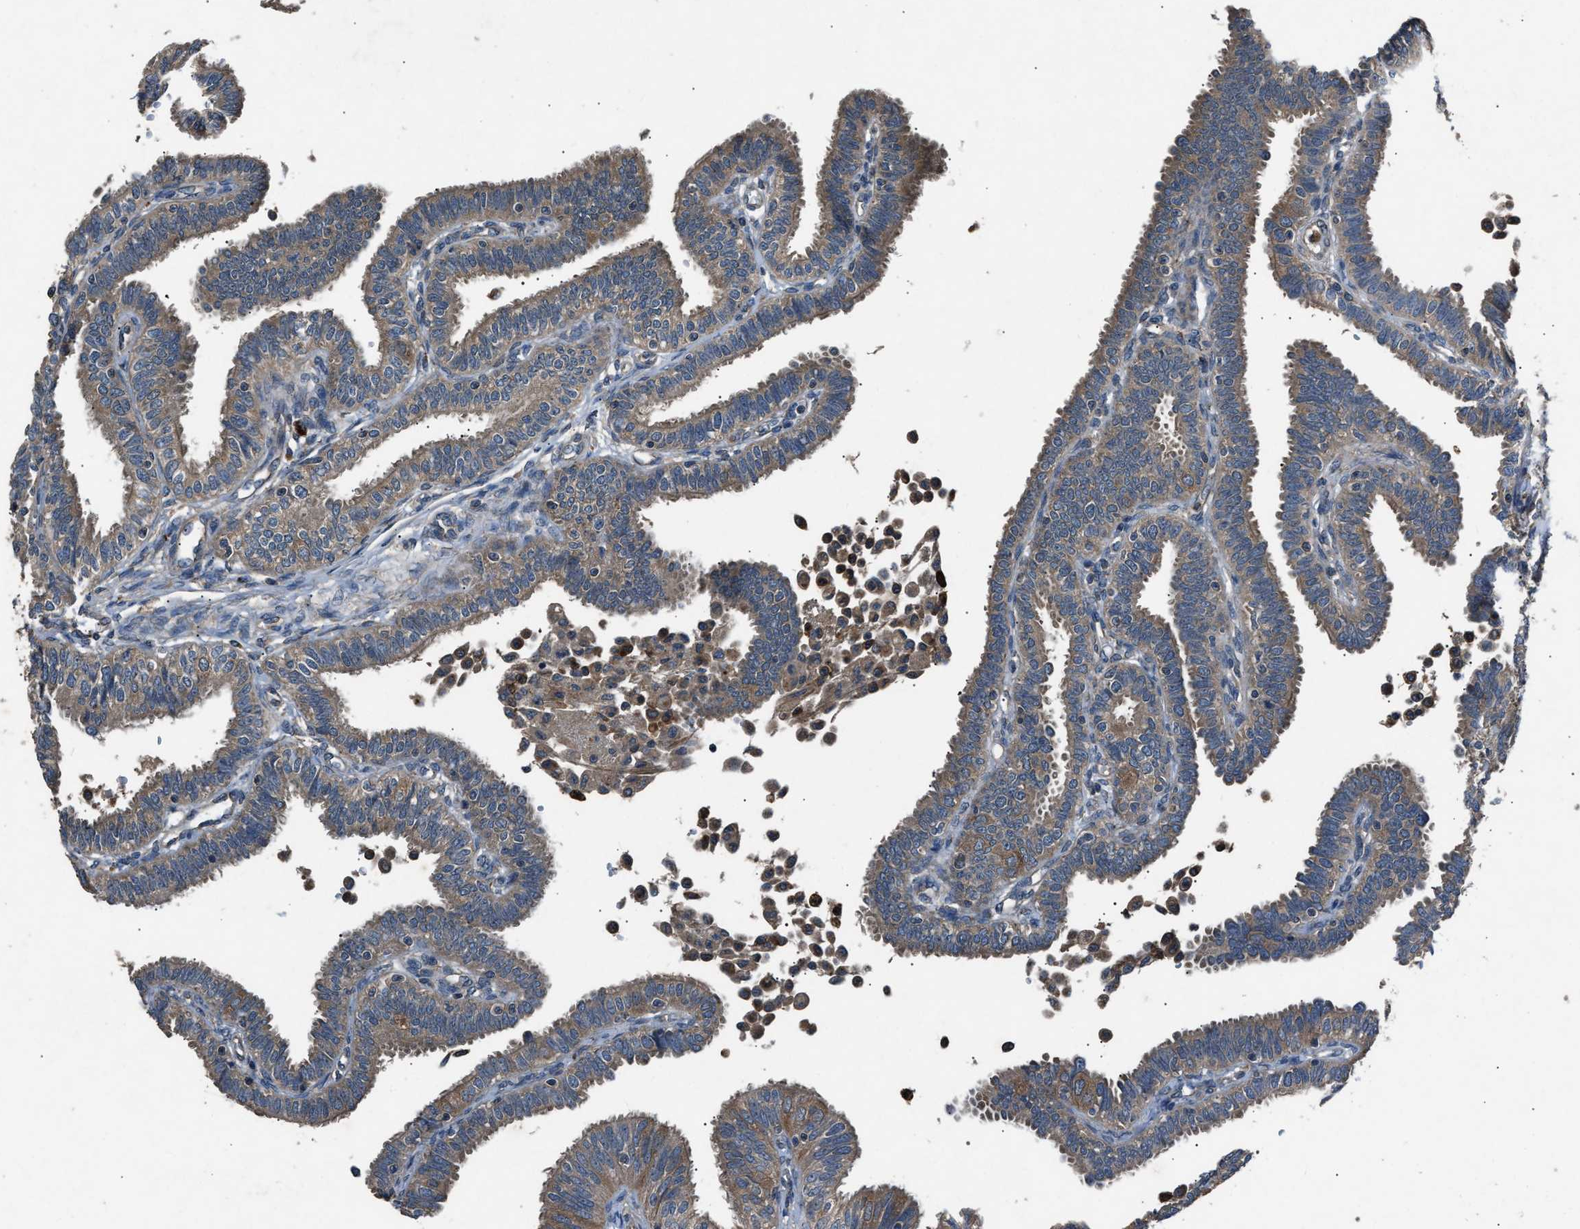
{"staining": {"intensity": "weak", "quantity": ">75%", "location": "cytoplasmic/membranous"}, "tissue": "fallopian tube", "cell_type": "Glandular cells", "image_type": "normal", "snomed": [{"axis": "morphology", "description": "Normal tissue, NOS"}, {"axis": "topography", "description": "Fallopian tube"}, {"axis": "topography", "description": "Placenta"}], "caption": "A histopathology image of fallopian tube stained for a protein reveals weak cytoplasmic/membranous brown staining in glandular cells.", "gene": "PPID", "patient": {"sex": "female", "age": 34}}